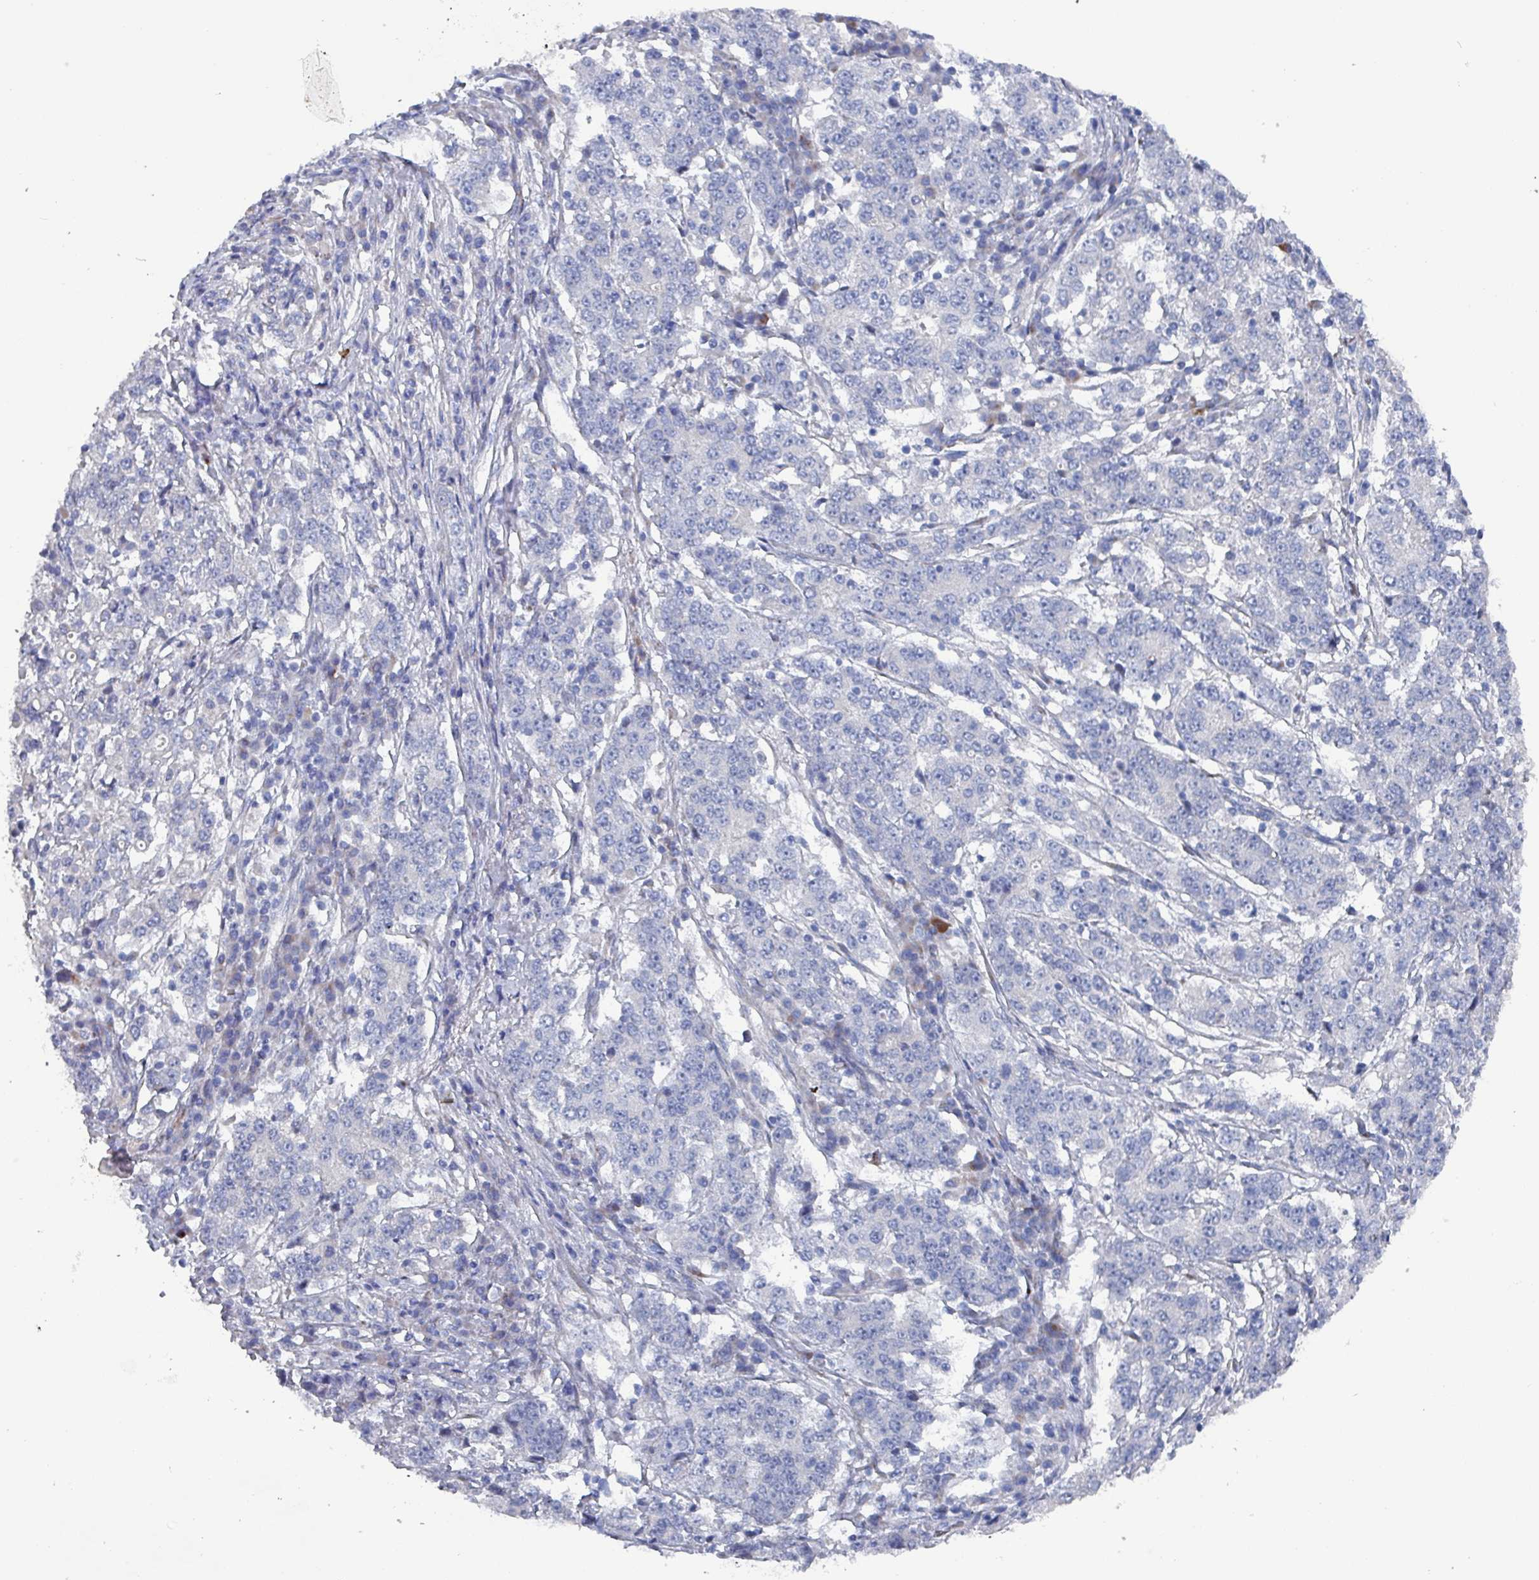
{"staining": {"intensity": "negative", "quantity": "none", "location": "none"}, "tissue": "stomach cancer", "cell_type": "Tumor cells", "image_type": "cancer", "snomed": [{"axis": "morphology", "description": "Adenocarcinoma, NOS"}, {"axis": "topography", "description": "Stomach"}], "caption": "Immunohistochemical staining of stomach cancer exhibits no significant staining in tumor cells.", "gene": "DRD5", "patient": {"sex": "male", "age": 59}}